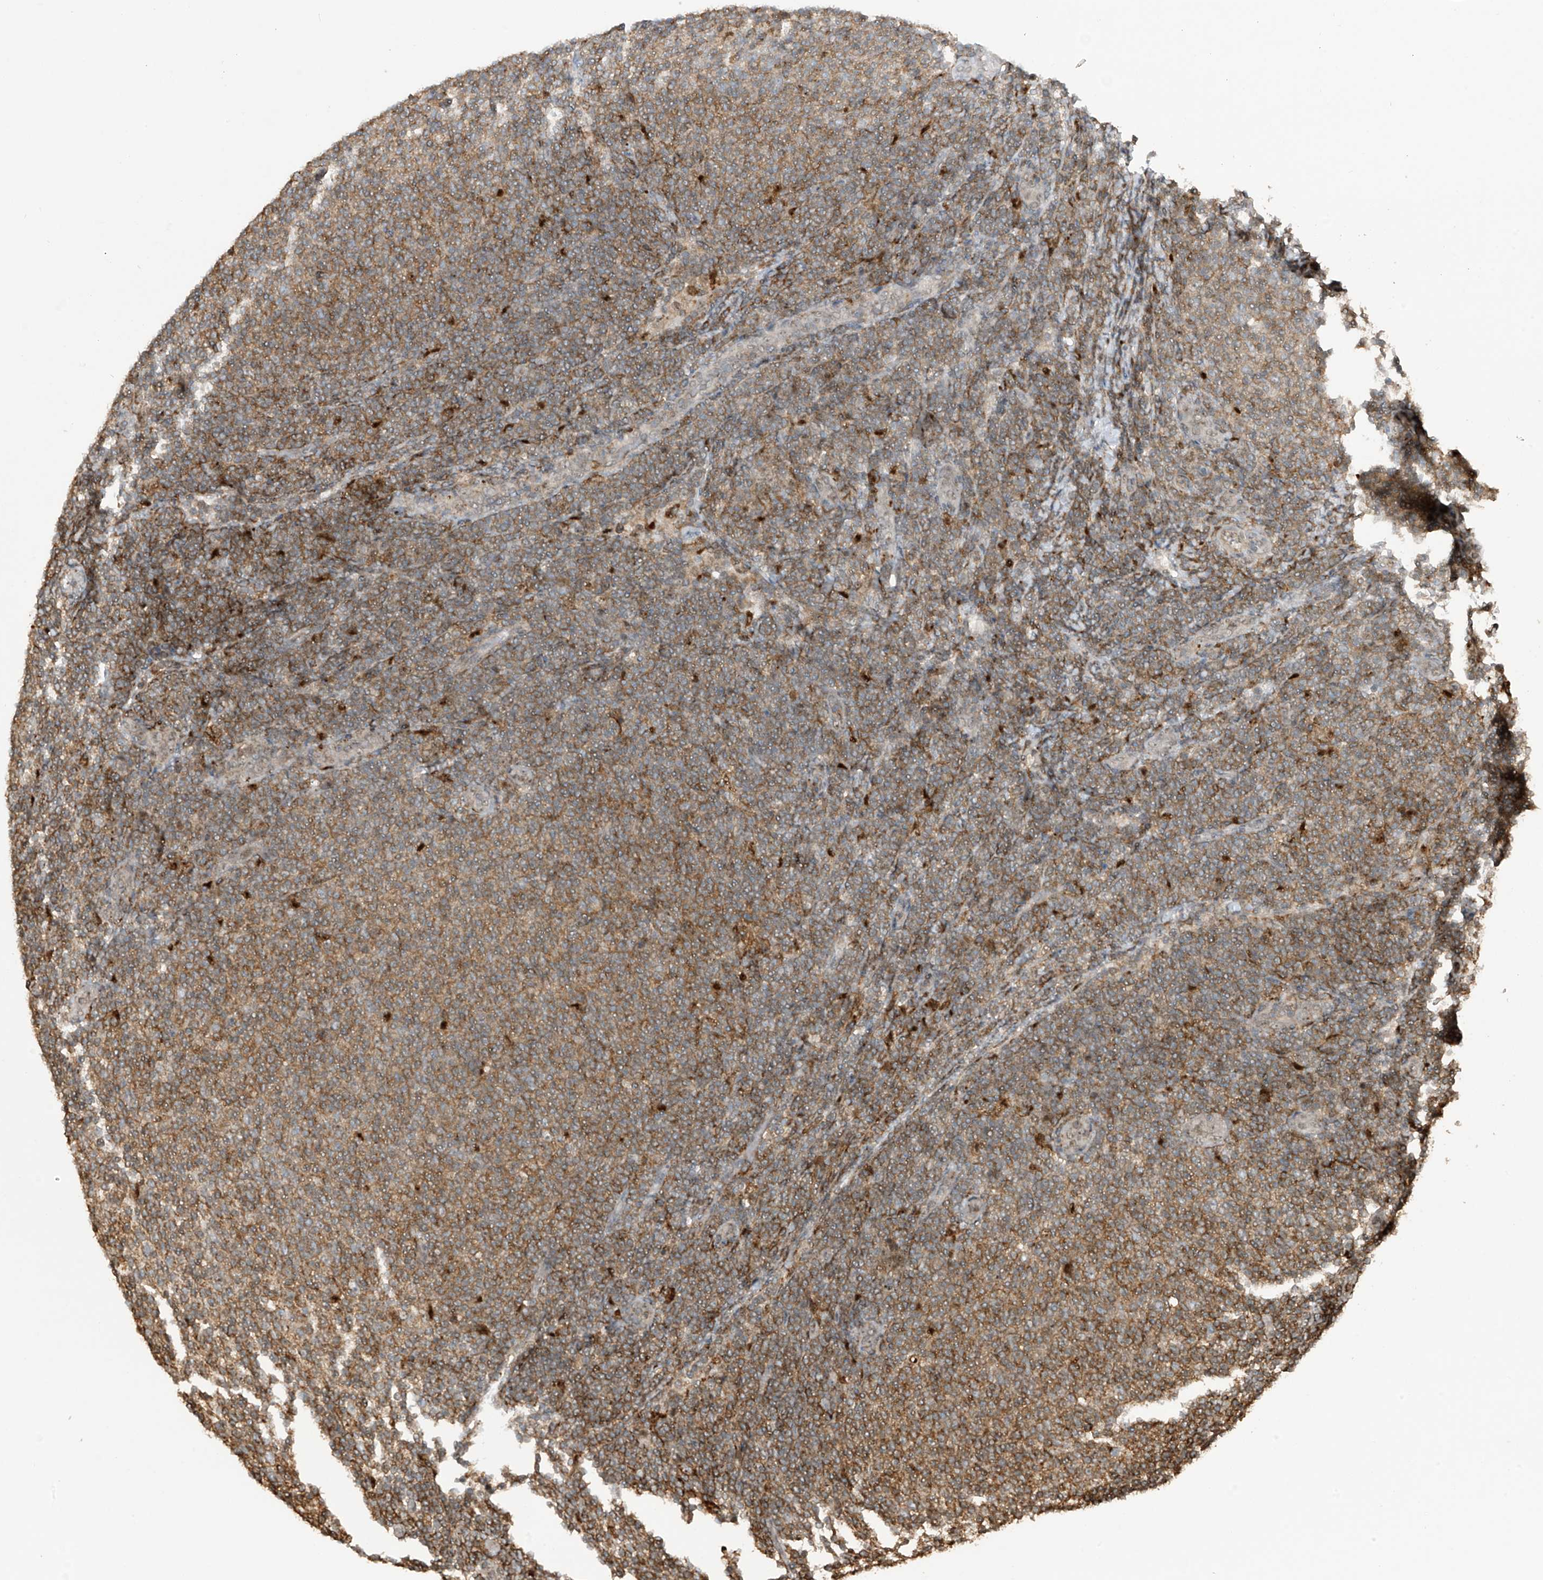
{"staining": {"intensity": "moderate", "quantity": ">75%", "location": "cytoplasmic/membranous"}, "tissue": "lymphoma", "cell_type": "Tumor cells", "image_type": "cancer", "snomed": [{"axis": "morphology", "description": "Malignant lymphoma, non-Hodgkin's type, Low grade"}, {"axis": "topography", "description": "Lymph node"}], "caption": "High-power microscopy captured an immunohistochemistry (IHC) histopathology image of low-grade malignant lymphoma, non-Hodgkin's type, revealing moderate cytoplasmic/membranous staining in approximately >75% of tumor cells.", "gene": "REPIN1", "patient": {"sex": "male", "age": 66}}